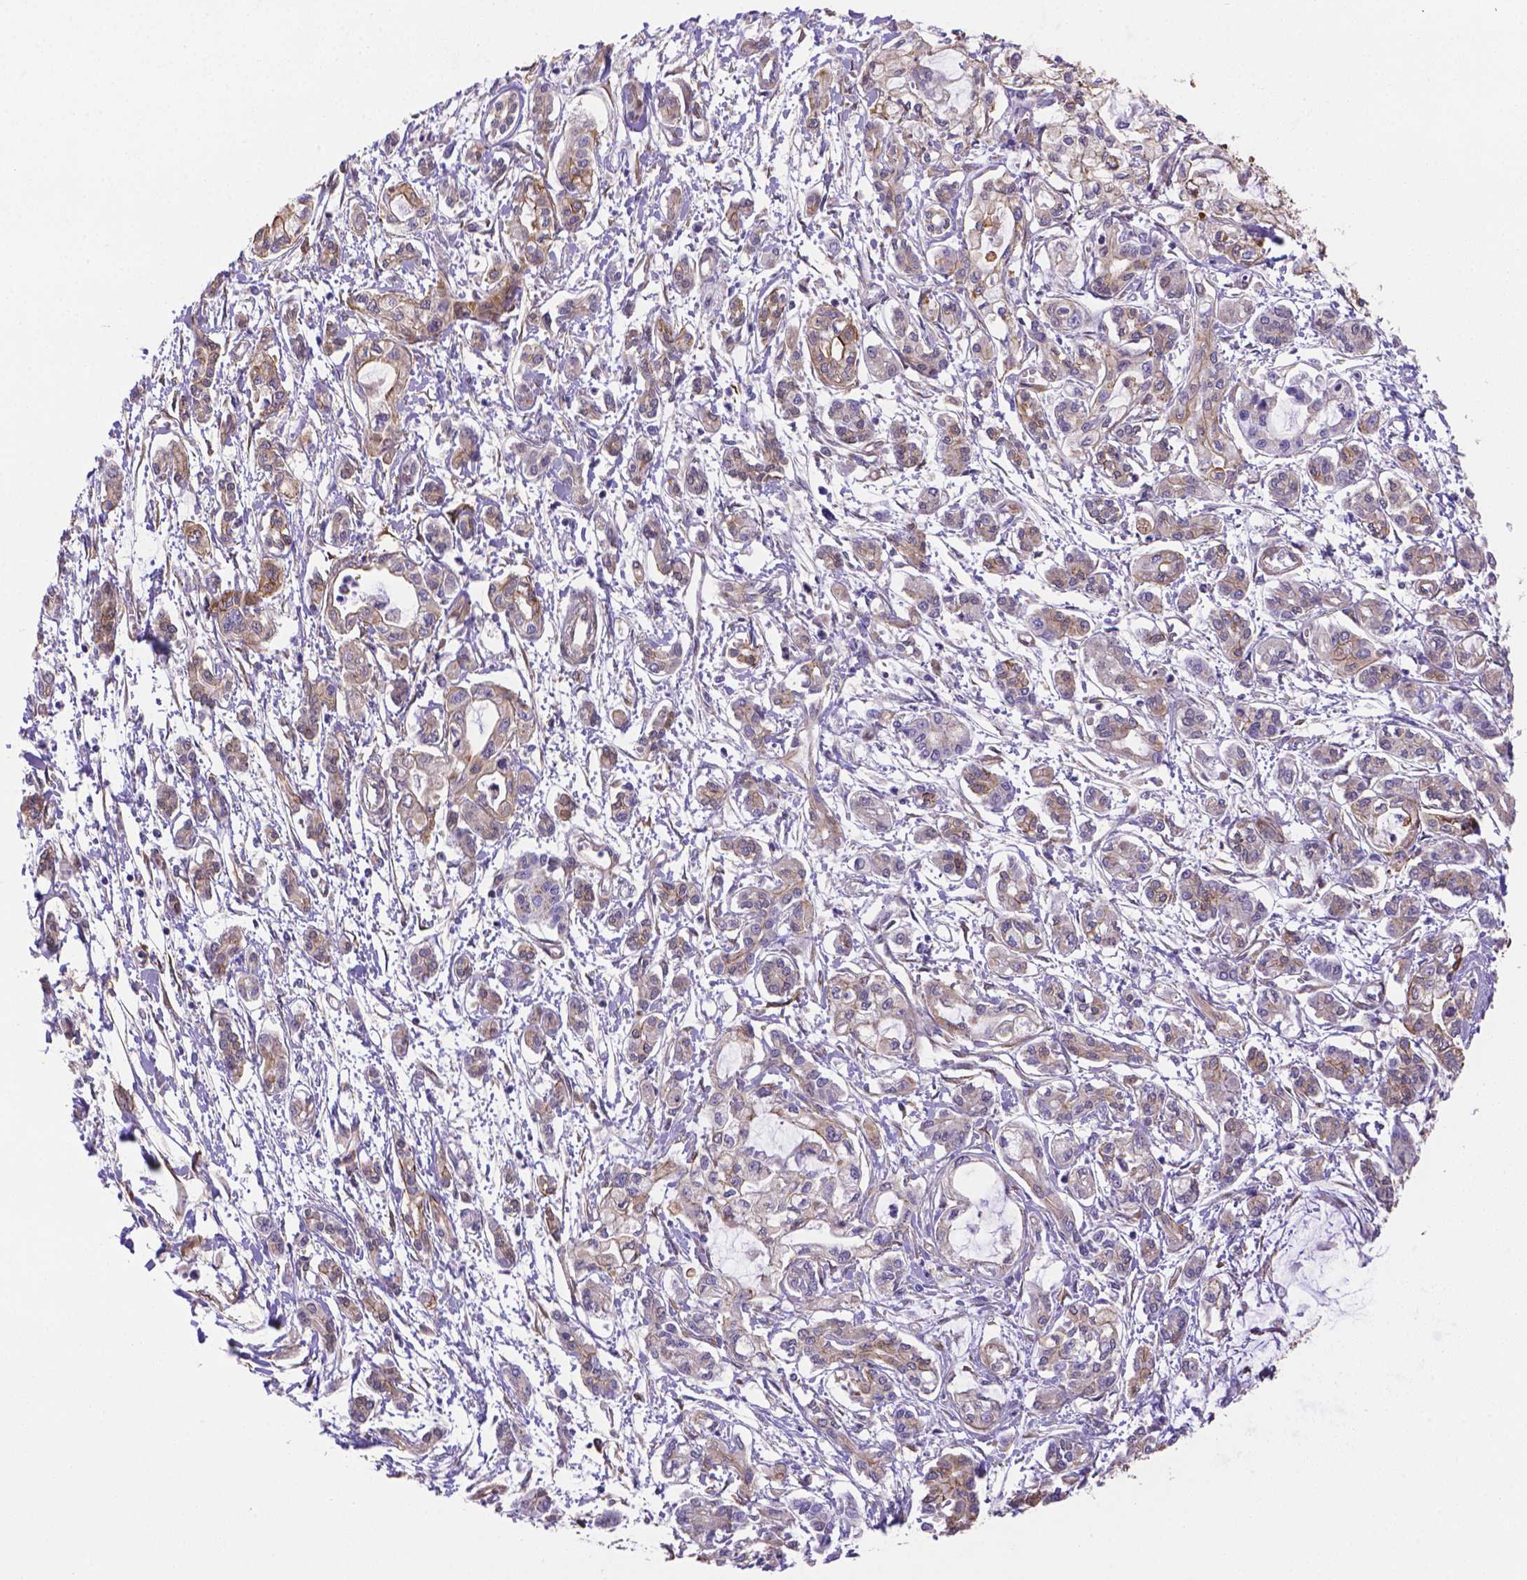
{"staining": {"intensity": "weak", "quantity": ">75%", "location": "cytoplasmic/membranous"}, "tissue": "pancreatic cancer", "cell_type": "Tumor cells", "image_type": "cancer", "snomed": [{"axis": "morphology", "description": "Adenocarcinoma, NOS"}, {"axis": "topography", "description": "Pancreas"}], "caption": "A low amount of weak cytoplasmic/membranous expression is identified in approximately >75% of tumor cells in adenocarcinoma (pancreatic) tissue.", "gene": "YAP1", "patient": {"sex": "male", "age": 54}}